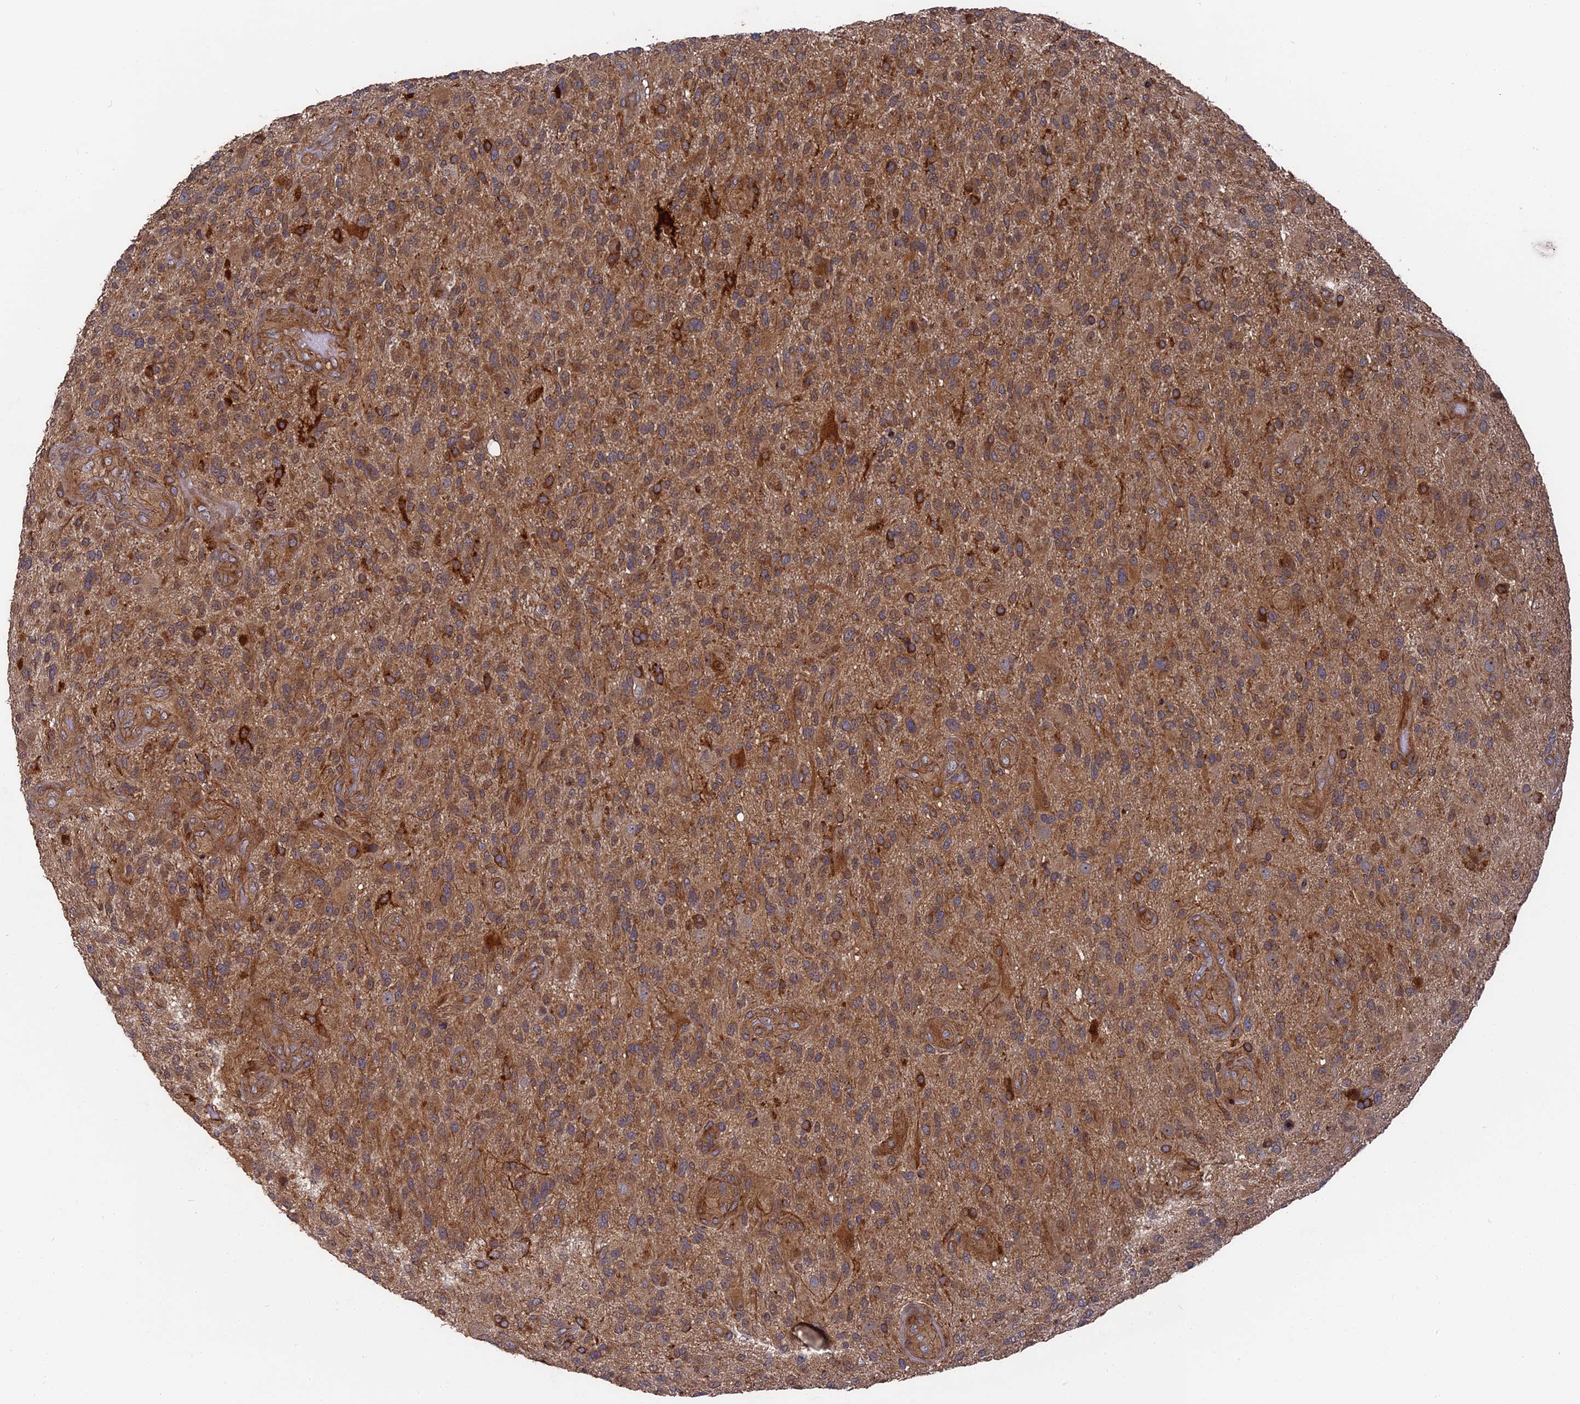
{"staining": {"intensity": "moderate", "quantity": ">75%", "location": "cytoplasmic/membranous"}, "tissue": "glioma", "cell_type": "Tumor cells", "image_type": "cancer", "snomed": [{"axis": "morphology", "description": "Glioma, malignant, High grade"}, {"axis": "topography", "description": "Brain"}], "caption": "Protein staining of malignant glioma (high-grade) tissue demonstrates moderate cytoplasmic/membranous positivity in about >75% of tumor cells.", "gene": "DEF8", "patient": {"sex": "male", "age": 47}}